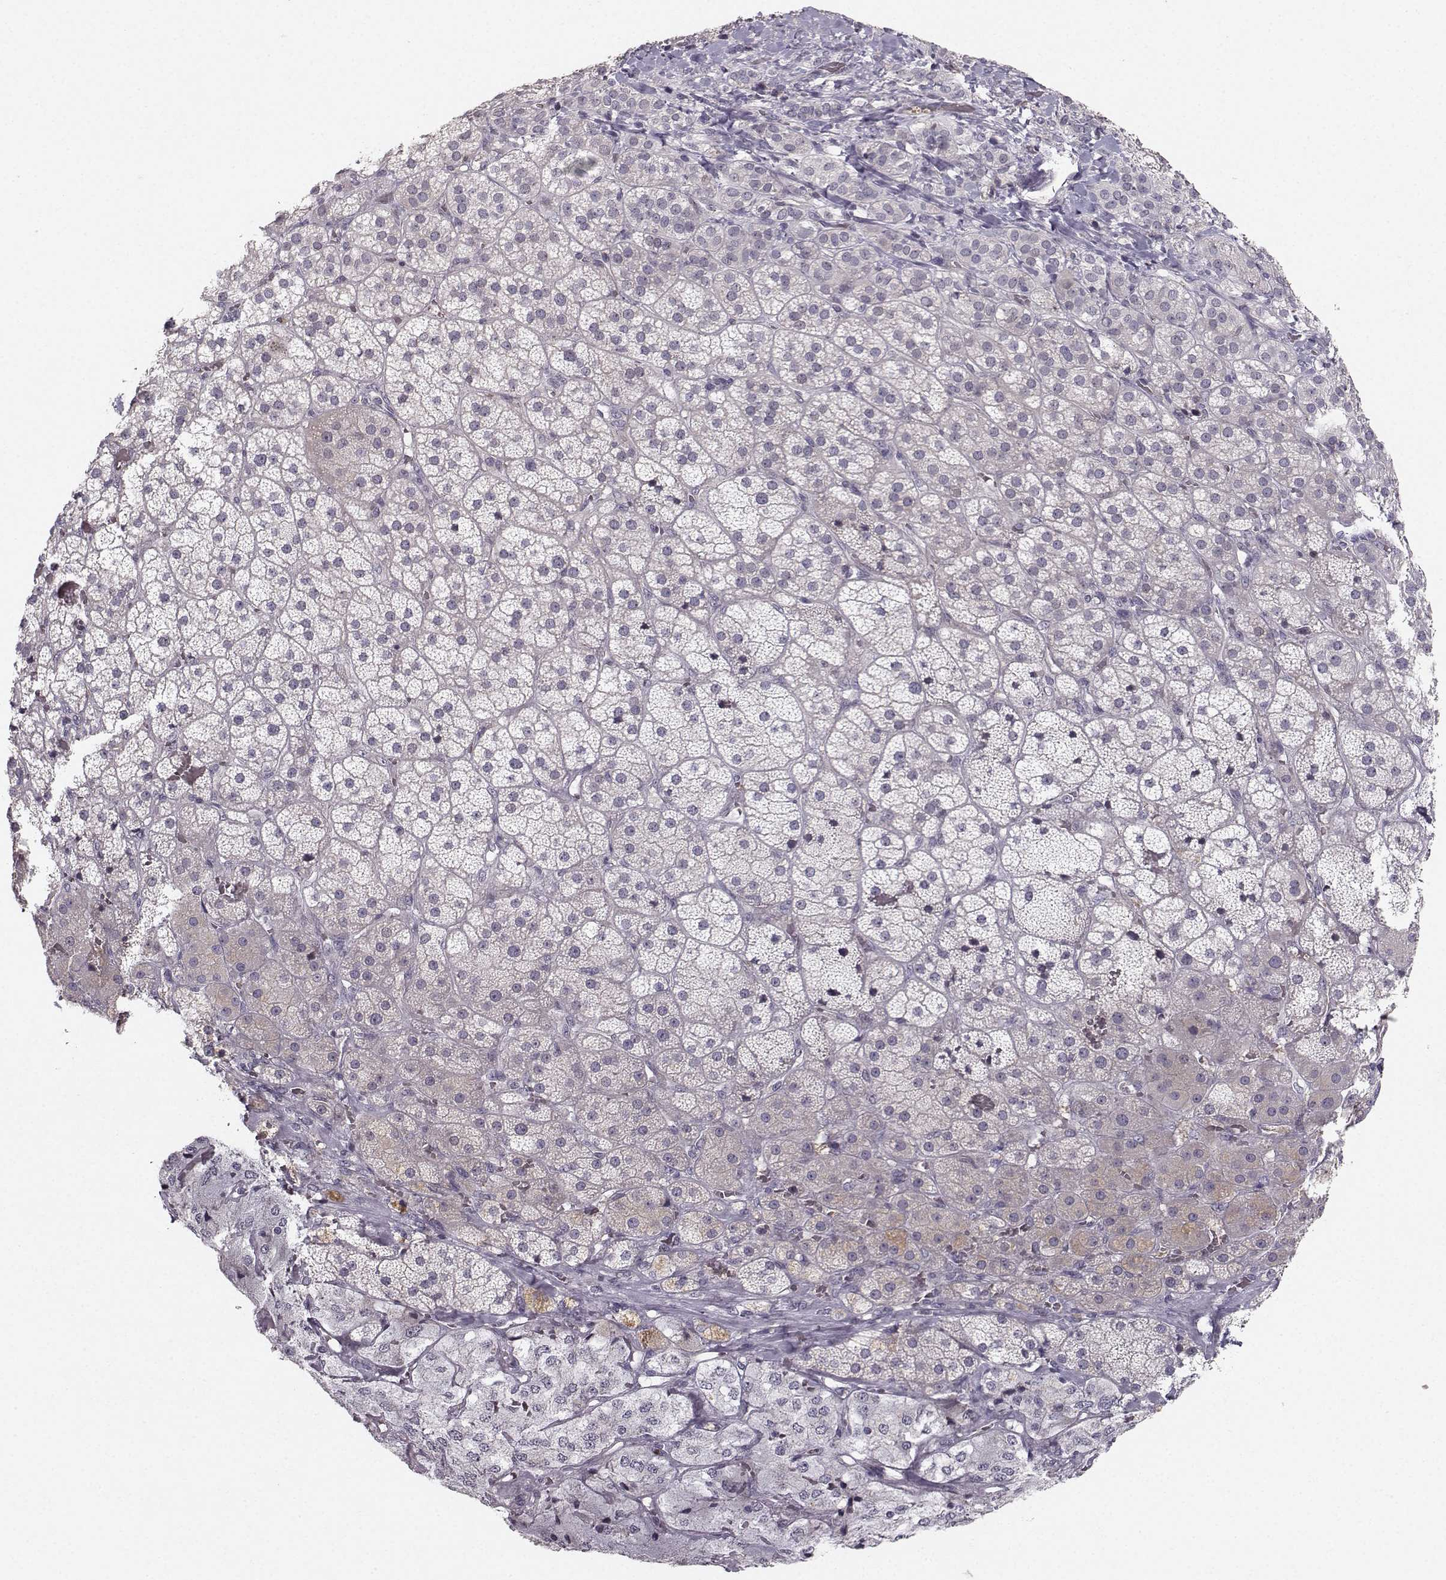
{"staining": {"intensity": "negative", "quantity": "none", "location": "none"}, "tissue": "adrenal gland", "cell_type": "Glandular cells", "image_type": "normal", "snomed": [{"axis": "morphology", "description": "Normal tissue, NOS"}, {"axis": "topography", "description": "Adrenal gland"}], "caption": "A high-resolution micrograph shows IHC staining of unremarkable adrenal gland, which shows no significant expression in glandular cells.", "gene": "OPRD1", "patient": {"sex": "male", "age": 57}}